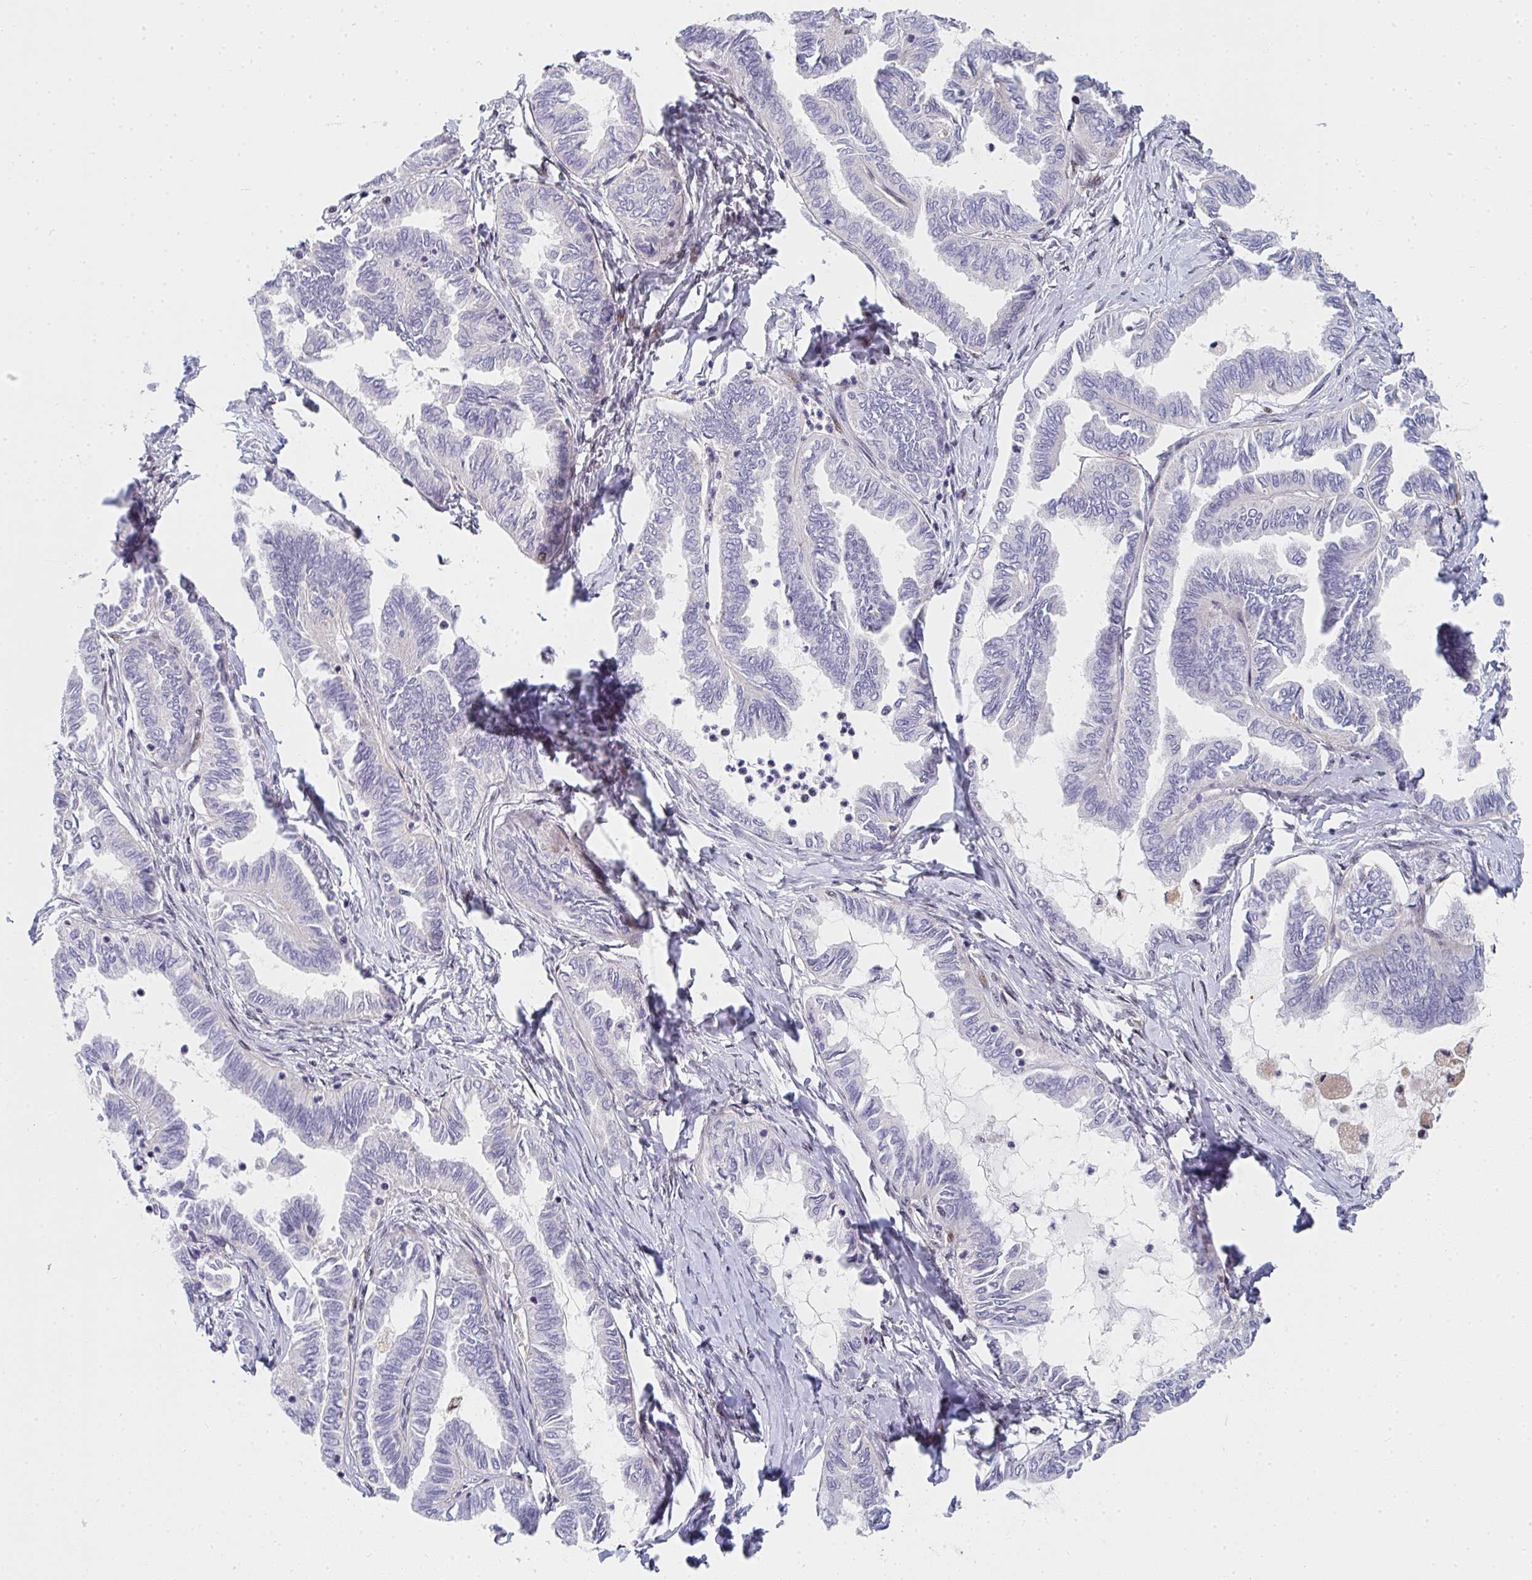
{"staining": {"intensity": "negative", "quantity": "none", "location": "none"}, "tissue": "ovarian cancer", "cell_type": "Tumor cells", "image_type": "cancer", "snomed": [{"axis": "morphology", "description": "Carcinoma, endometroid"}, {"axis": "topography", "description": "Ovary"}], "caption": "An immunohistochemistry photomicrograph of ovarian cancer is shown. There is no staining in tumor cells of ovarian cancer.", "gene": "ZIC3", "patient": {"sex": "female", "age": 70}}